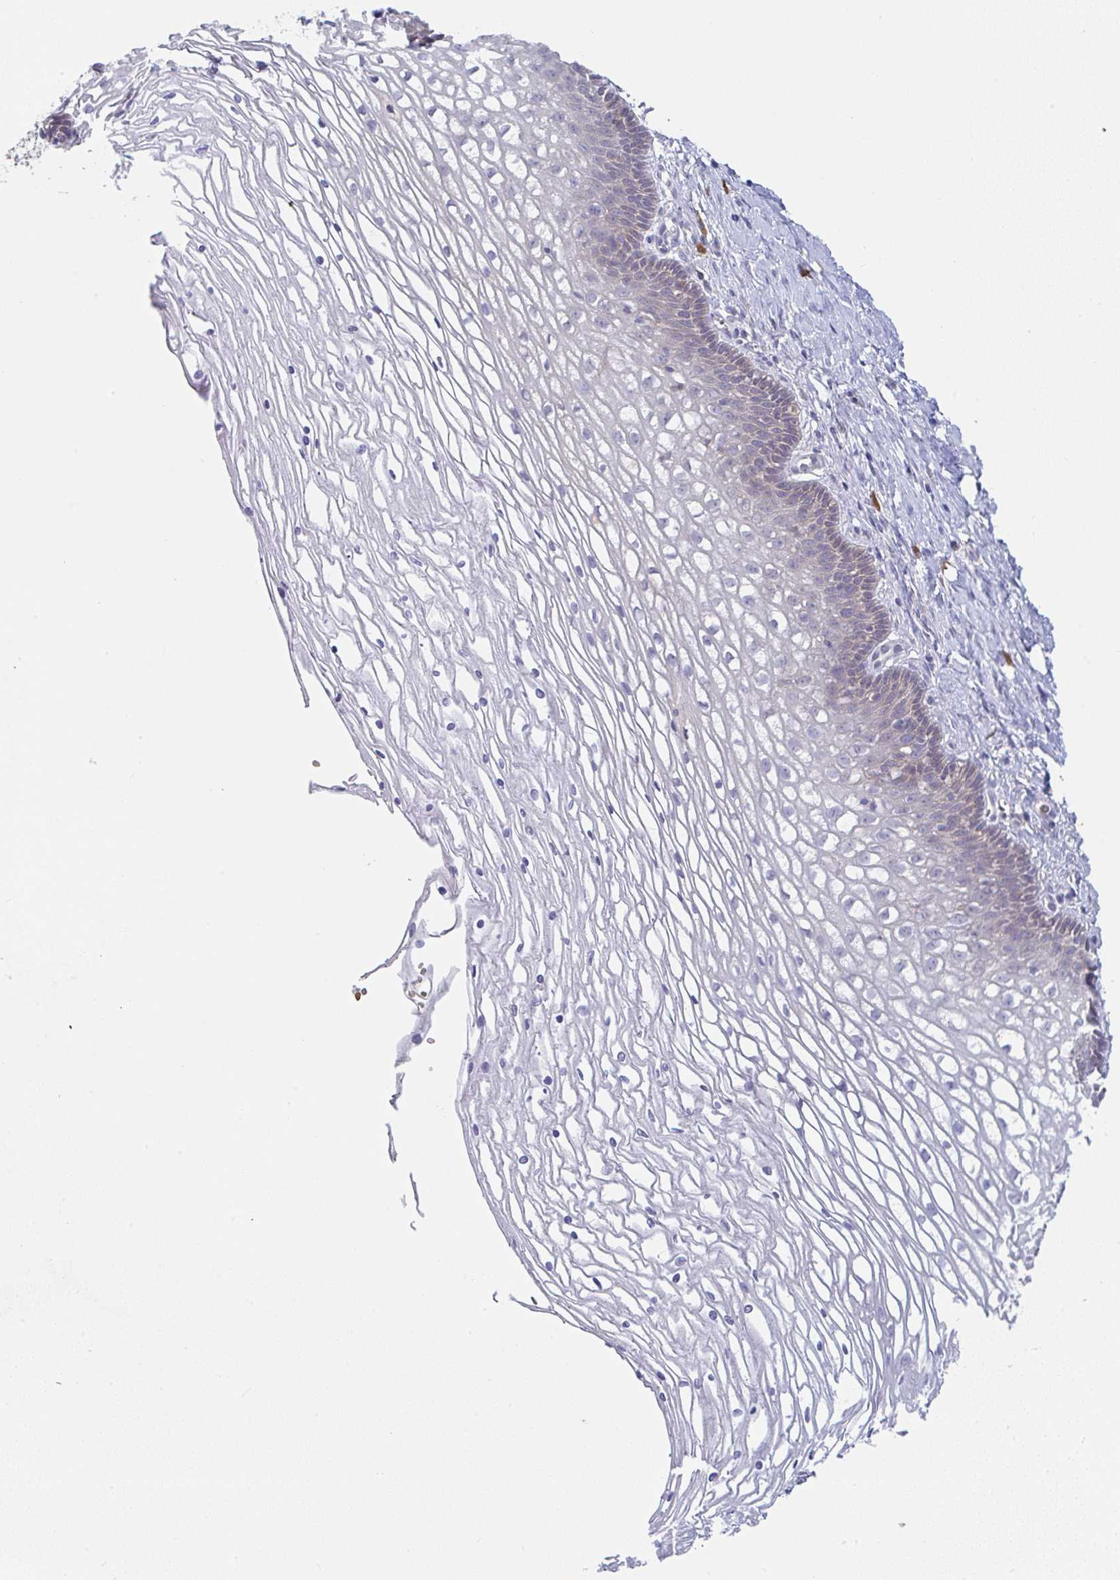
{"staining": {"intensity": "weak", "quantity": ">75%", "location": "cytoplasmic/membranous"}, "tissue": "cervix", "cell_type": "Glandular cells", "image_type": "normal", "snomed": [{"axis": "morphology", "description": "Normal tissue, NOS"}, {"axis": "topography", "description": "Cervix"}], "caption": "Benign cervix exhibits weak cytoplasmic/membranous expression in about >75% of glandular cells, visualized by immunohistochemistry.", "gene": "DERL2", "patient": {"sex": "female", "age": 36}}